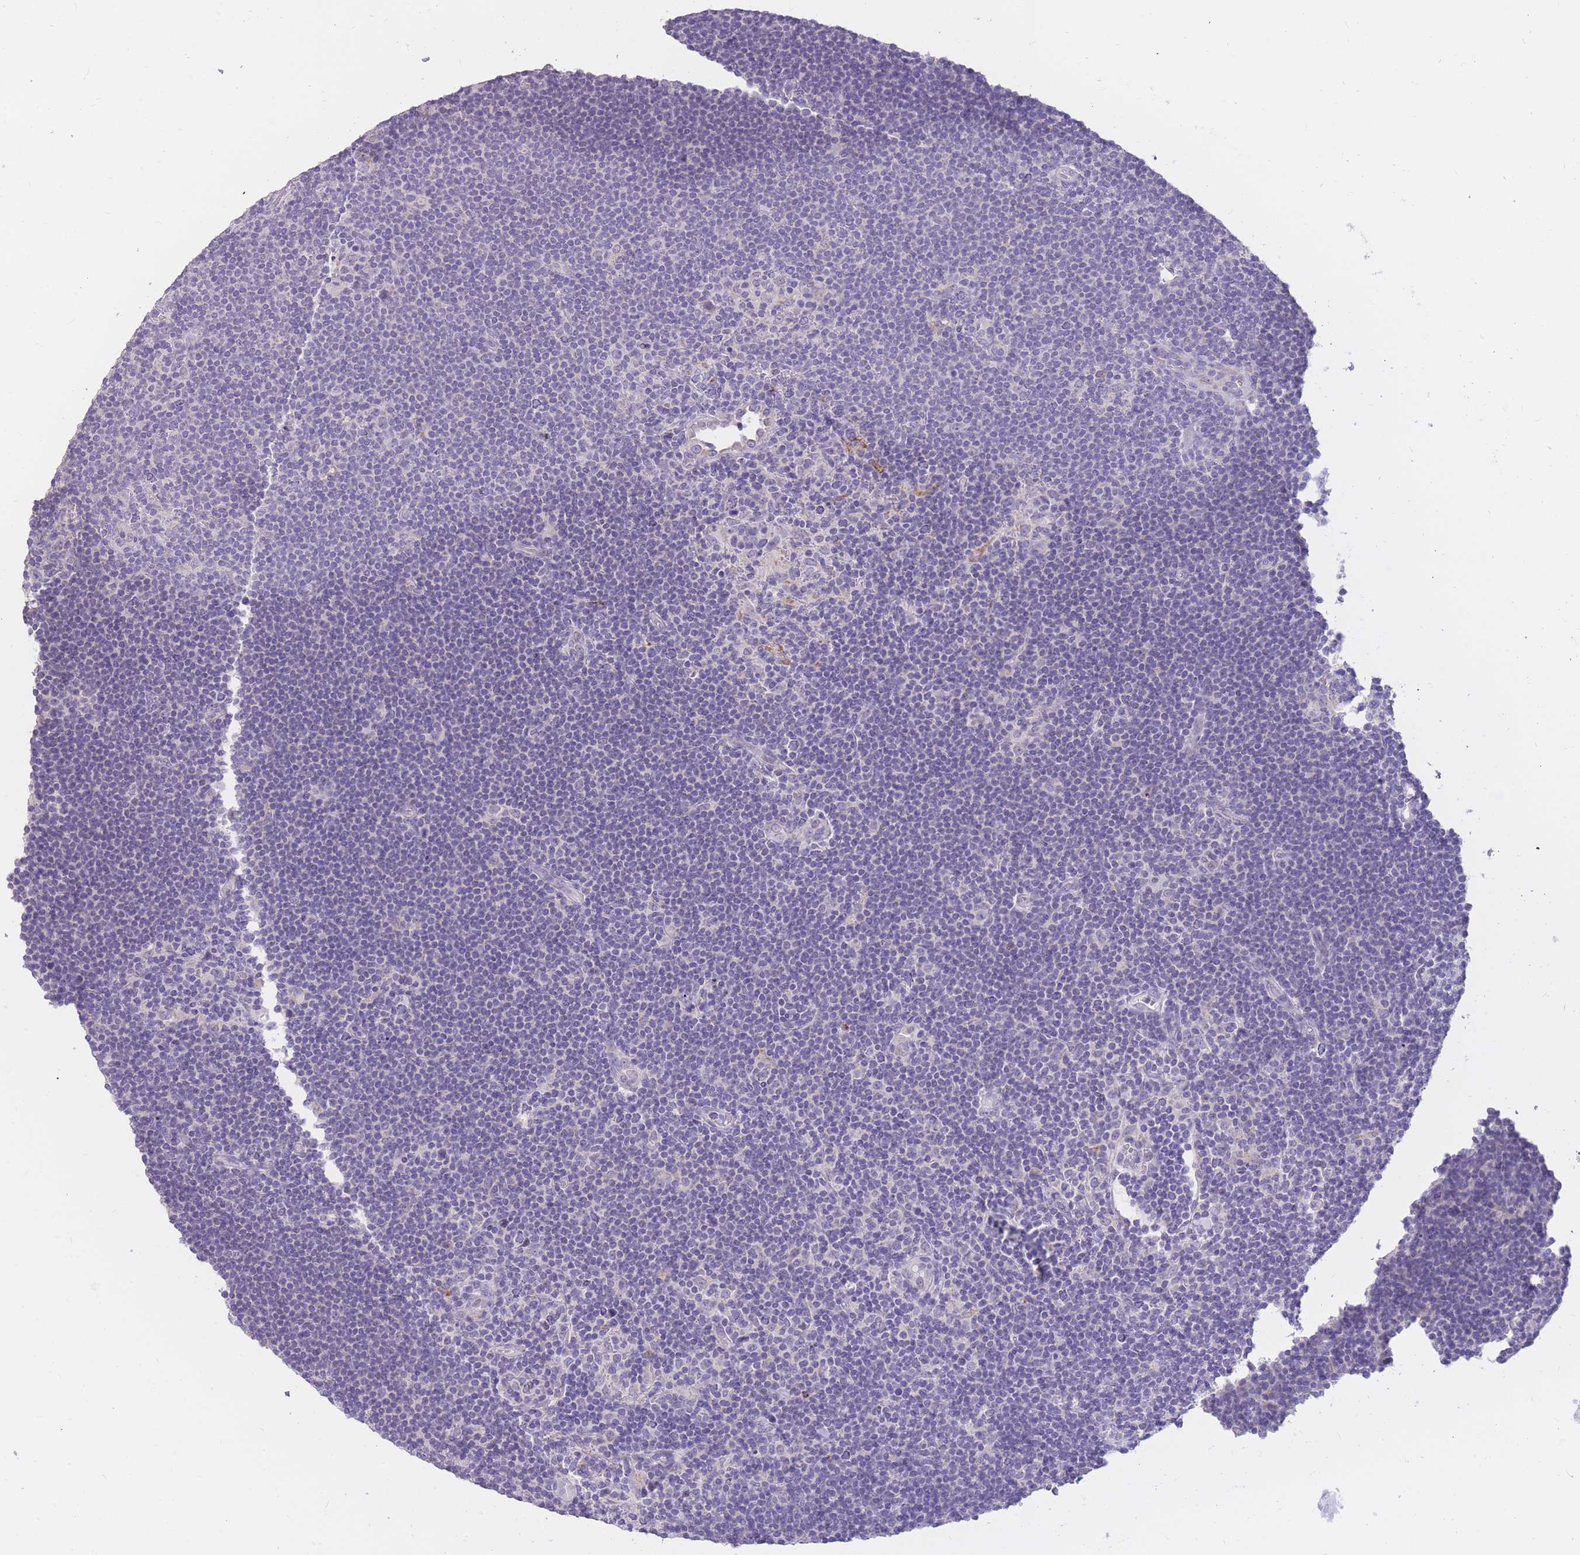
{"staining": {"intensity": "negative", "quantity": "none", "location": "none"}, "tissue": "lymphoma", "cell_type": "Tumor cells", "image_type": "cancer", "snomed": [{"axis": "morphology", "description": "Hodgkin's disease, NOS"}, {"axis": "topography", "description": "Lymph node"}], "caption": "Protein analysis of lymphoma demonstrates no significant positivity in tumor cells. (Stains: DAB immunohistochemistry (IHC) with hematoxylin counter stain, Microscopy: brightfield microscopy at high magnification).", "gene": "RNF170", "patient": {"sex": "female", "age": 57}}